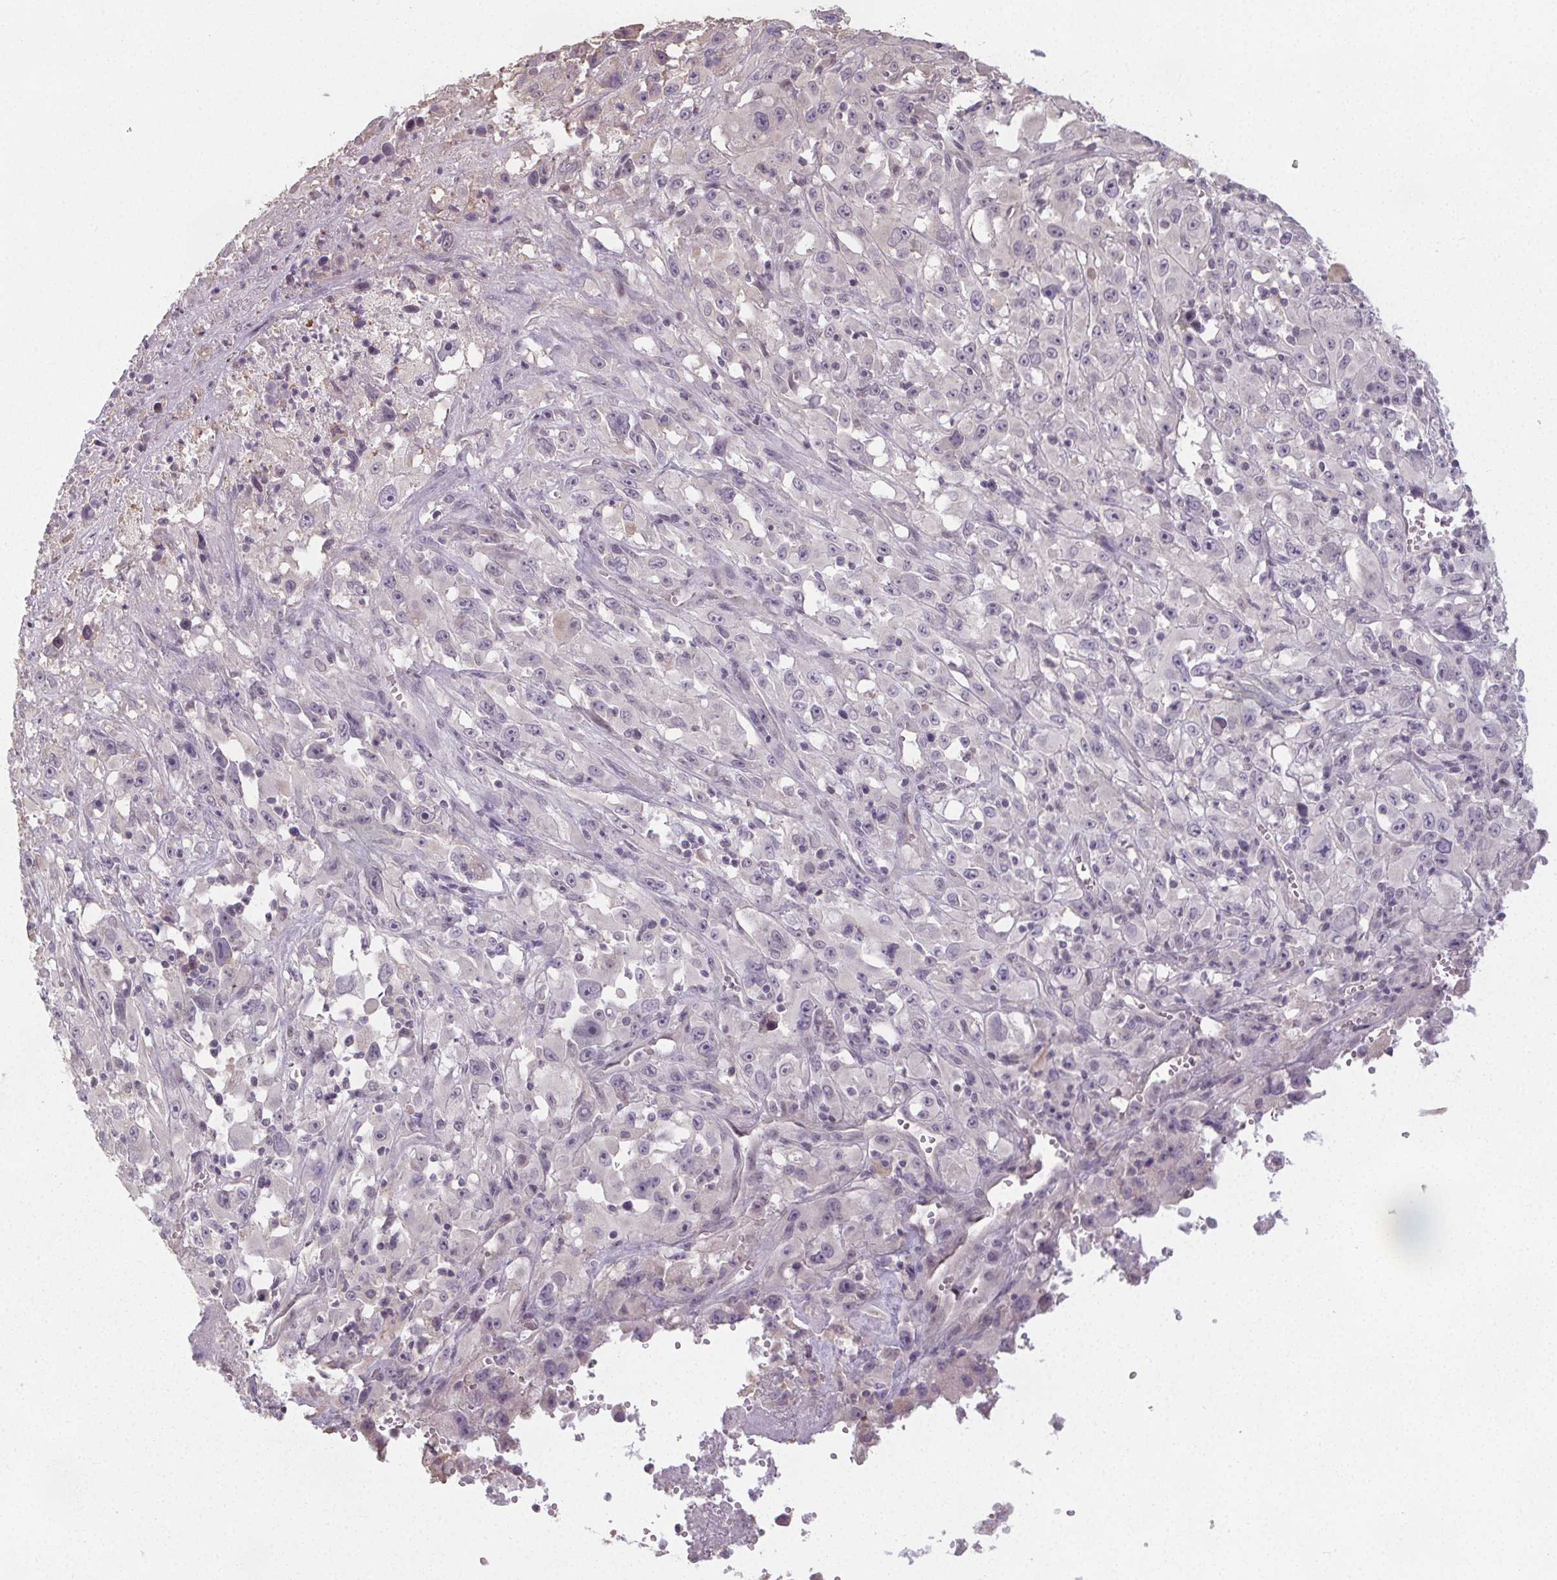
{"staining": {"intensity": "negative", "quantity": "none", "location": "none"}, "tissue": "melanoma", "cell_type": "Tumor cells", "image_type": "cancer", "snomed": [{"axis": "morphology", "description": "Malignant melanoma, Metastatic site"}, {"axis": "topography", "description": "Soft tissue"}], "caption": "High magnification brightfield microscopy of malignant melanoma (metastatic site) stained with DAB (brown) and counterstained with hematoxylin (blue): tumor cells show no significant expression. (Immunohistochemistry, brightfield microscopy, high magnification).", "gene": "SLC26A2", "patient": {"sex": "male", "age": 50}}